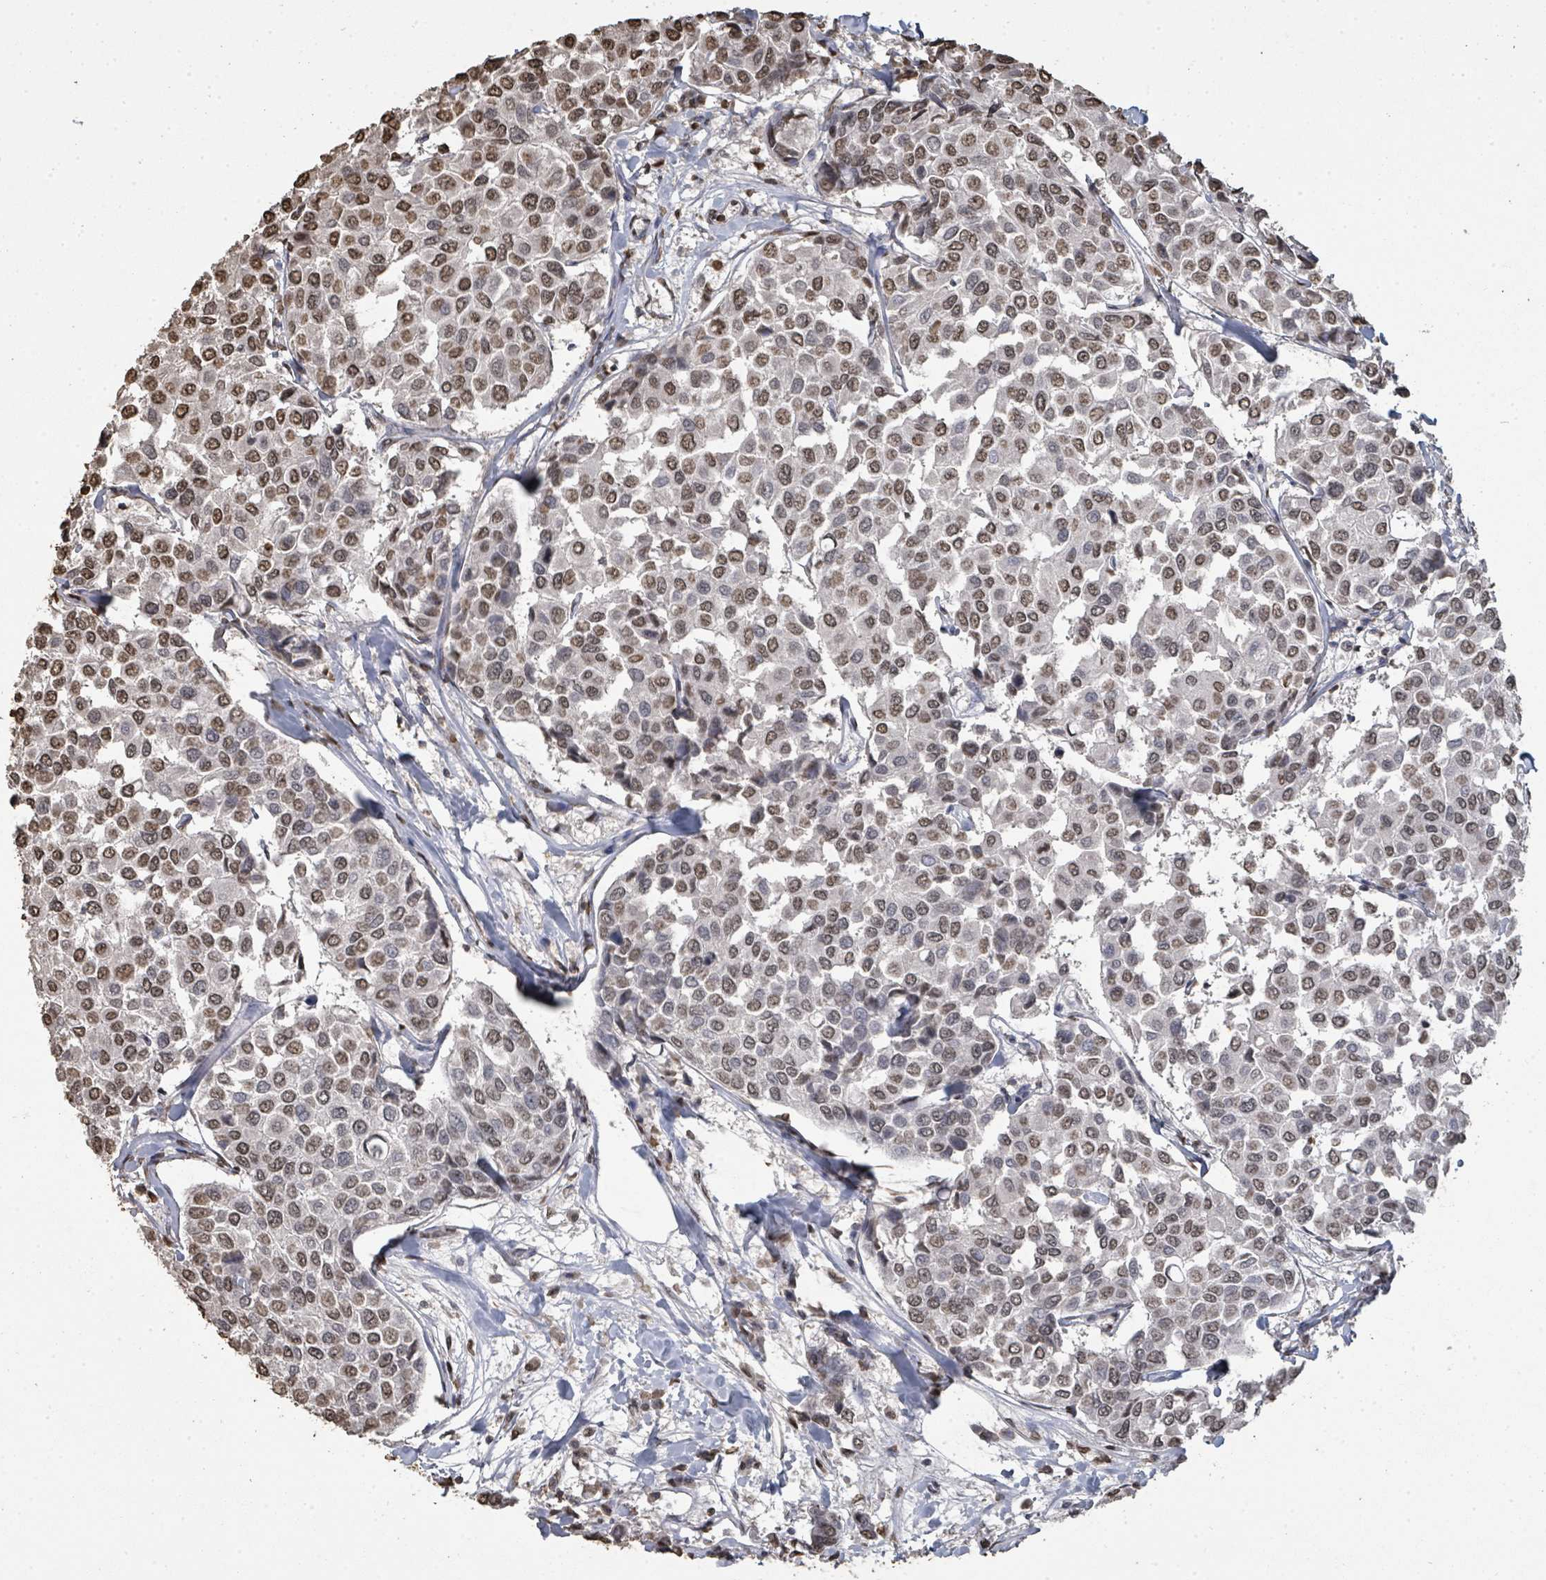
{"staining": {"intensity": "moderate", "quantity": ">75%", "location": "nuclear"}, "tissue": "breast cancer", "cell_type": "Tumor cells", "image_type": "cancer", "snomed": [{"axis": "morphology", "description": "Duct carcinoma"}, {"axis": "topography", "description": "Breast"}], "caption": "The micrograph exhibits staining of breast cancer (infiltrating ductal carcinoma), revealing moderate nuclear protein staining (brown color) within tumor cells. Immunohistochemistry stains the protein of interest in brown and the nuclei are stained blue.", "gene": "MRPS12", "patient": {"sex": "female", "age": 55}}